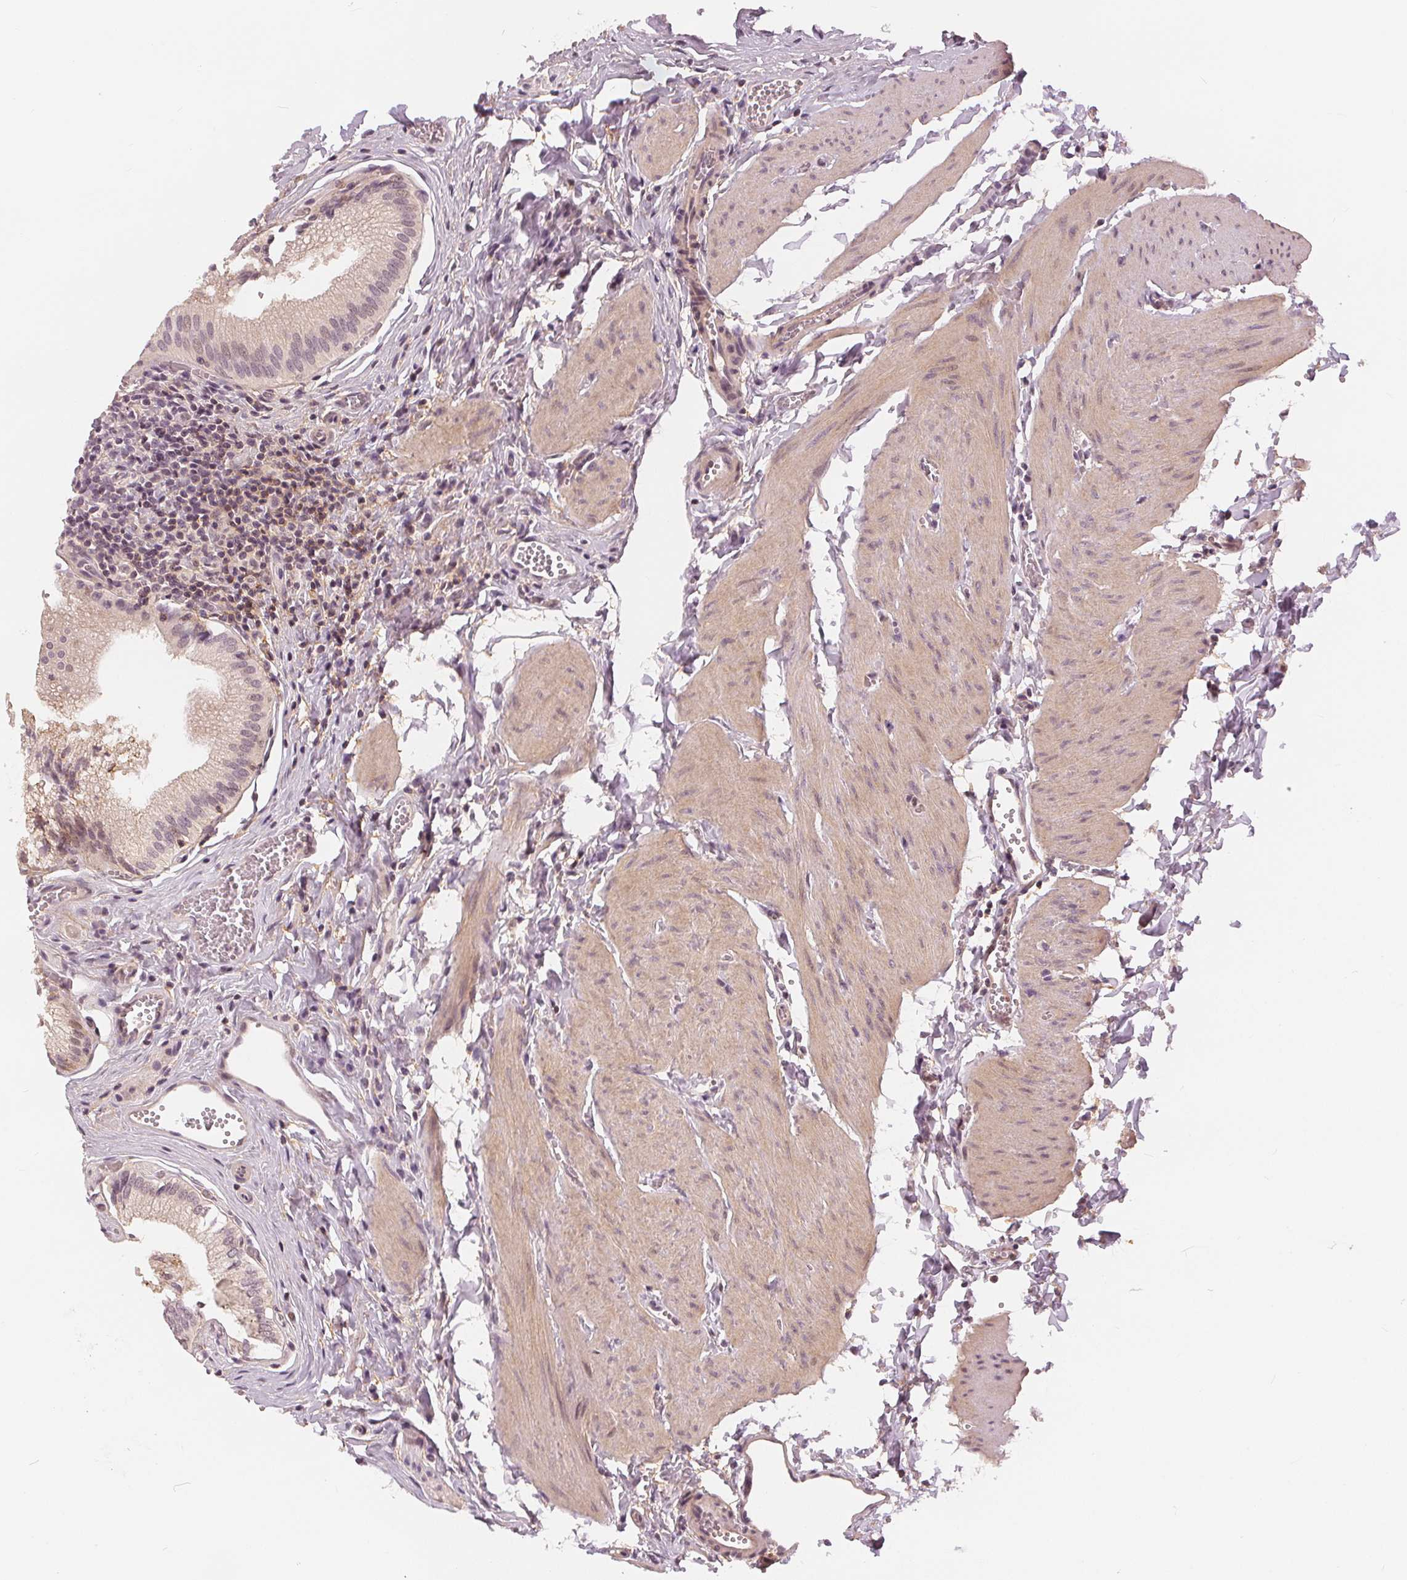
{"staining": {"intensity": "weak", "quantity": "25%-75%", "location": "cytoplasmic/membranous,nuclear"}, "tissue": "gallbladder", "cell_type": "Glandular cells", "image_type": "normal", "snomed": [{"axis": "morphology", "description": "Normal tissue, NOS"}, {"axis": "topography", "description": "Gallbladder"}, {"axis": "topography", "description": "Peripheral nerve tissue"}], "caption": "Immunohistochemical staining of unremarkable gallbladder displays 25%-75% levels of weak cytoplasmic/membranous,nuclear protein positivity in about 25%-75% of glandular cells.", "gene": "SLC34A1", "patient": {"sex": "male", "age": 17}}